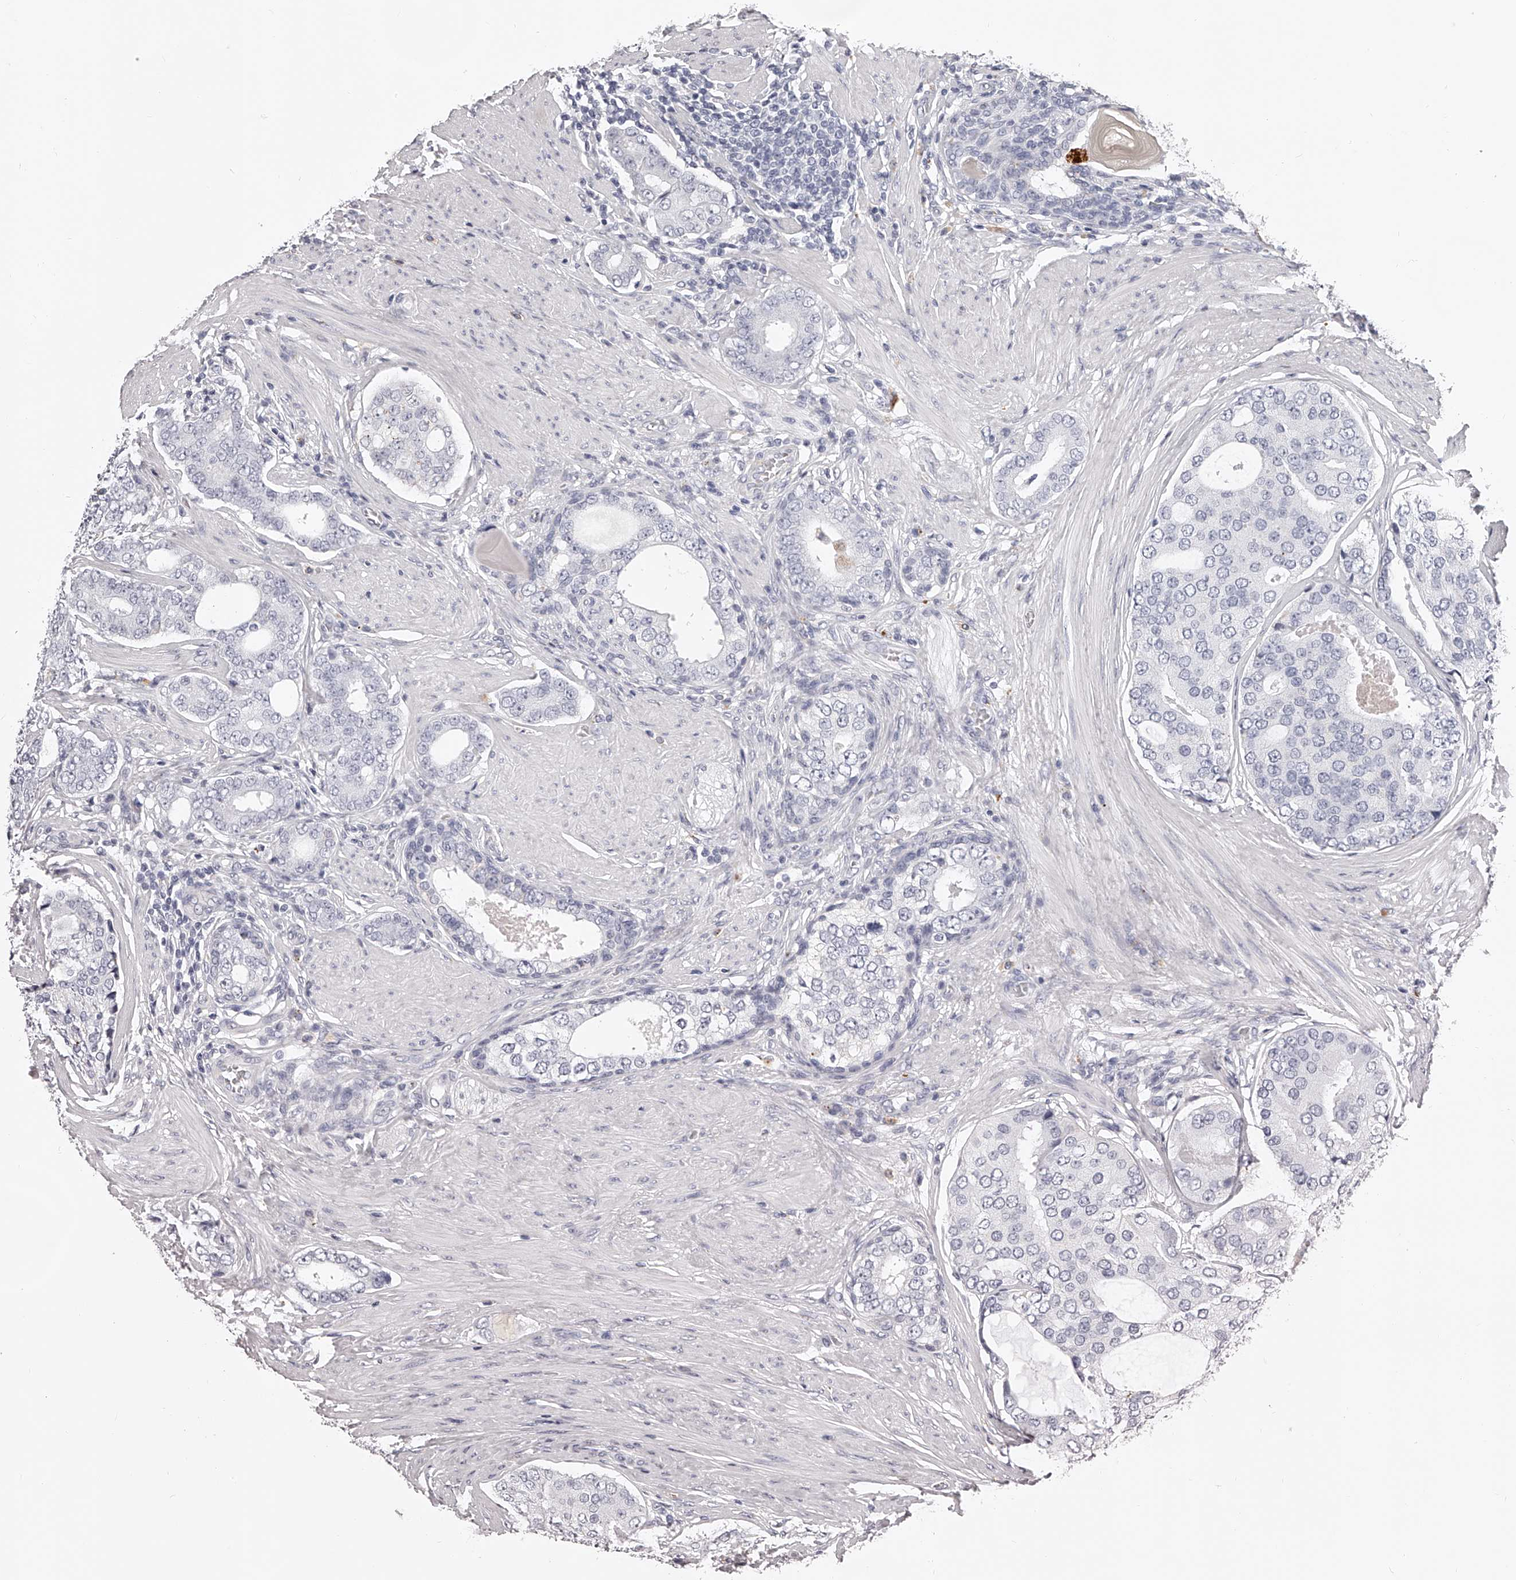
{"staining": {"intensity": "negative", "quantity": "none", "location": "none"}, "tissue": "prostate cancer", "cell_type": "Tumor cells", "image_type": "cancer", "snomed": [{"axis": "morphology", "description": "Adenocarcinoma, High grade"}, {"axis": "topography", "description": "Prostate"}], "caption": "Immunohistochemistry image of human prostate cancer stained for a protein (brown), which reveals no positivity in tumor cells.", "gene": "DMRT1", "patient": {"sex": "male", "age": 56}}